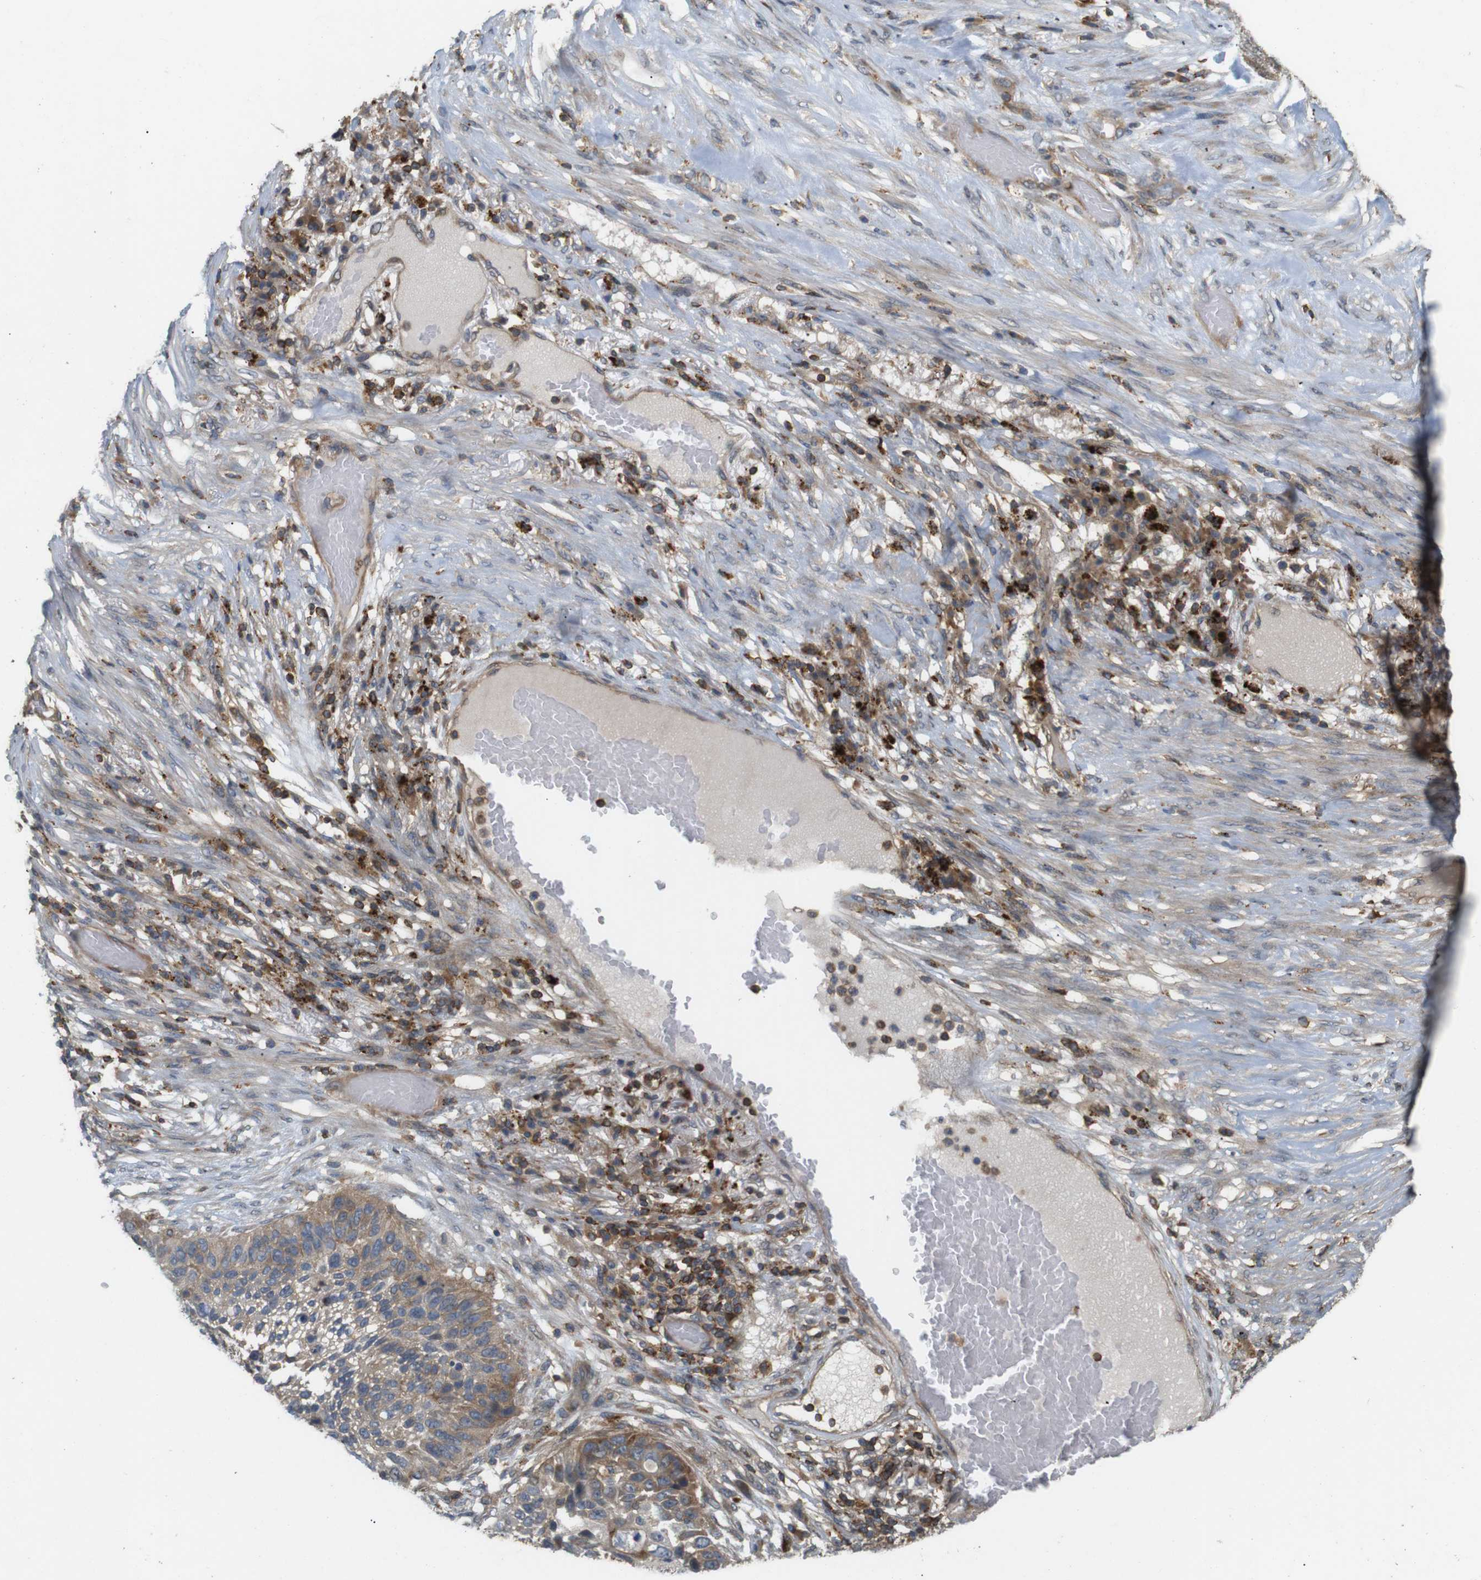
{"staining": {"intensity": "moderate", "quantity": ">75%", "location": "cytoplasmic/membranous"}, "tissue": "lung cancer", "cell_type": "Tumor cells", "image_type": "cancer", "snomed": [{"axis": "morphology", "description": "Squamous cell carcinoma, NOS"}, {"axis": "topography", "description": "Lung"}], "caption": "Squamous cell carcinoma (lung) was stained to show a protein in brown. There is medium levels of moderate cytoplasmic/membranous staining in about >75% of tumor cells.", "gene": "KSR1", "patient": {"sex": "male", "age": 57}}